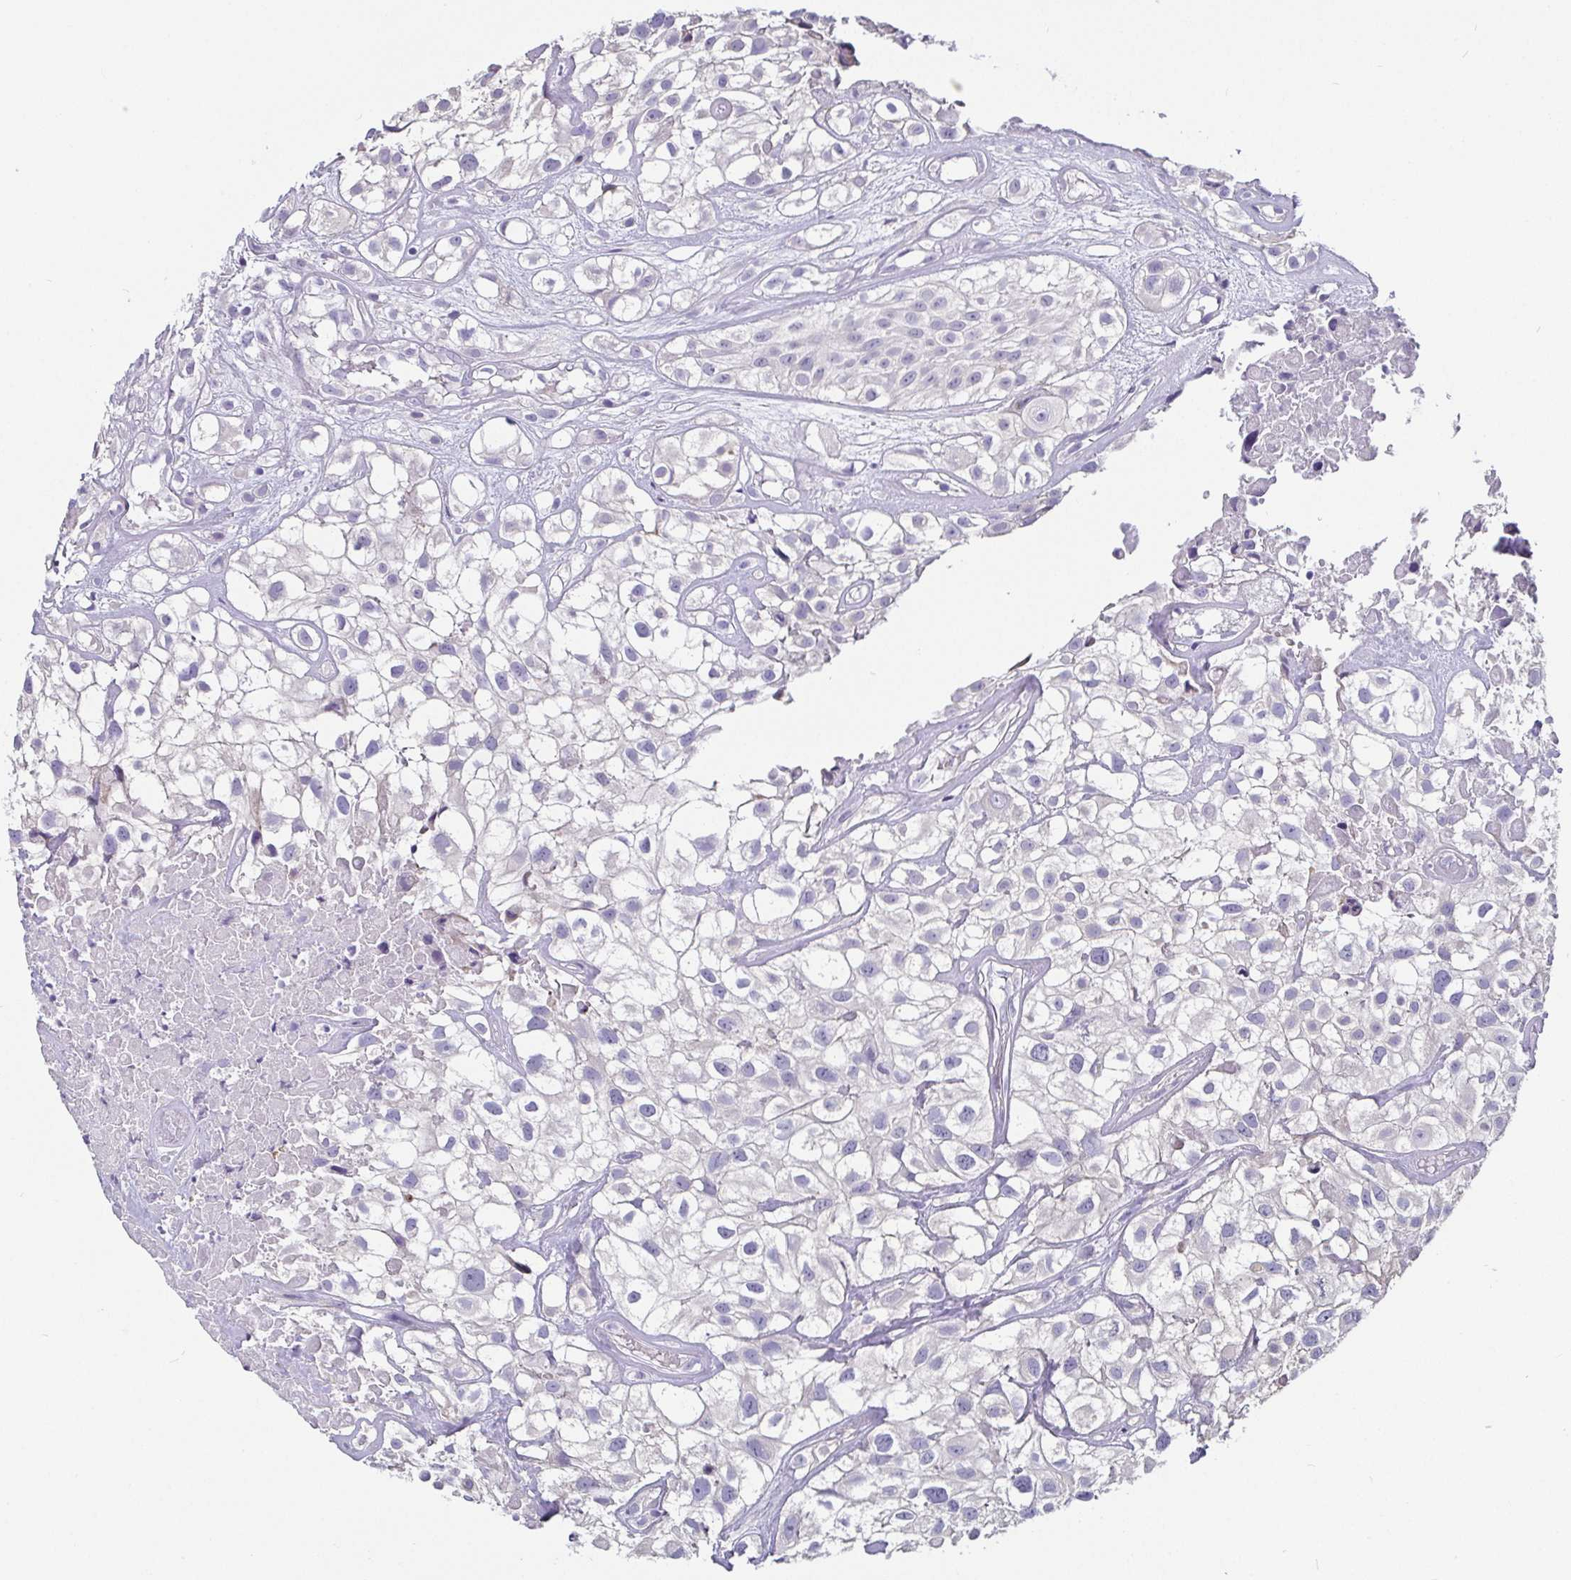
{"staining": {"intensity": "negative", "quantity": "none", "location": "none"}, "tissue": "urothelial cancer", "cell_type": "Tumor cells", "image_type": "cancer", "snomed": [{"axis": "morphology", "description": "Urothelial carcinoma, High grade"}, {"axis": "topography", "description": "Urinary bladder"}], "caption": "Urothelial cancer was stained to show a protein in brown. There is no significant positivity in tumor cells. The staining was performed using DAB (3,3'-diaminobenzidine) to visualize the protein expression in brown, while the nuclei were stained in blue with hematoxylin (Magnification: 20x).", "gene": "ADAMTS6", "patient": {"sex": "male", "age": 56}}